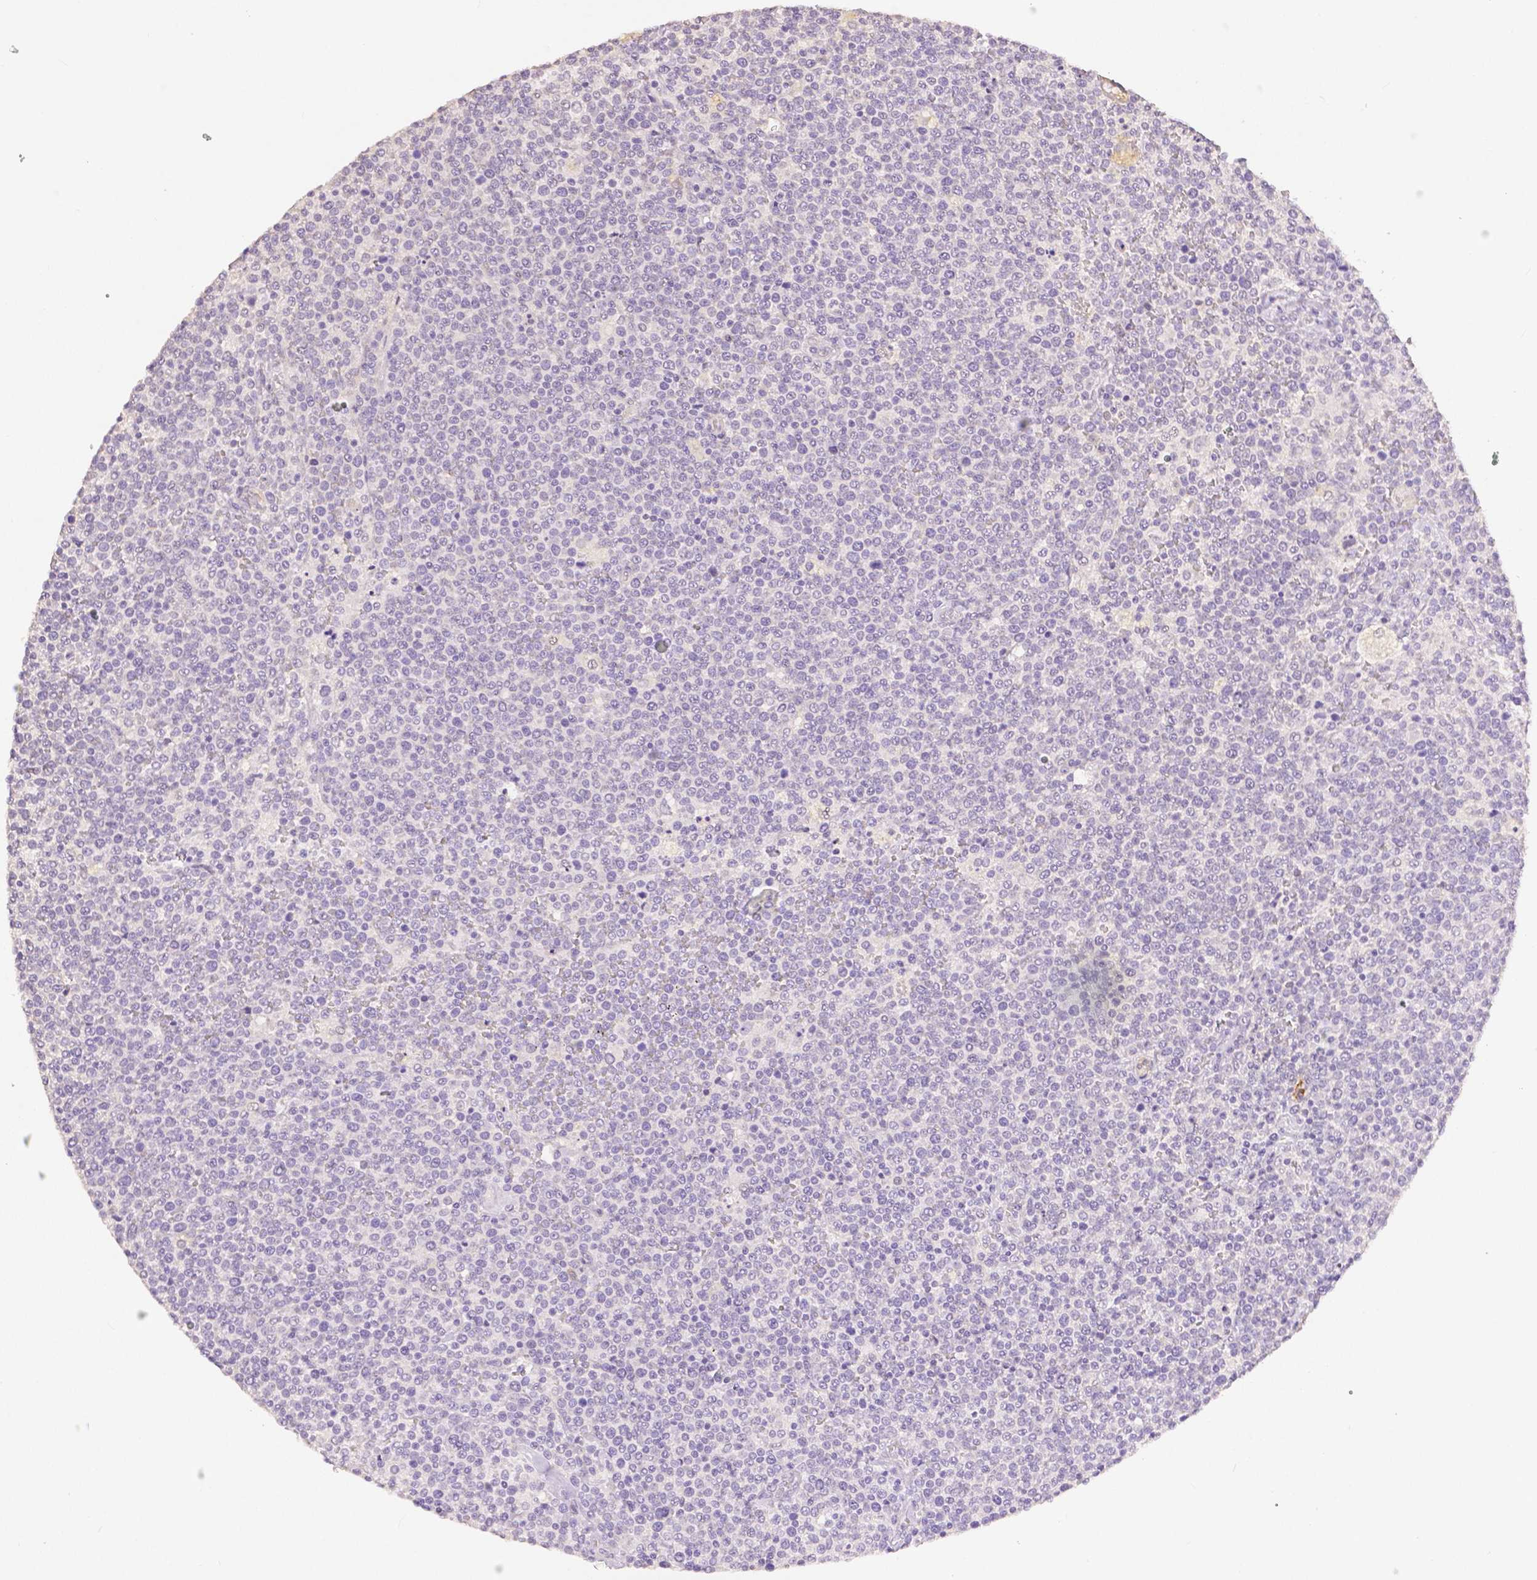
{"staining": {"intensity": "negative", "quantity": "none", "location": "none"}, "tissue": "lymphoma", "cell_type": "Tumor cells", "image_type": "cancer", "snomed": [{"axis": "morphology", "description": "Malignant lymphoma, non-Hodgkin's type, High grade"}, {"axis": "topography", "description": "Lymph node"}], "caption": "This is an immunohistochemistry (IHC) photomicrograph of lymphoma. There is no staining in tumor cells.", "gene": "OCLN", "patient": {"sex": "male", "age": 61}}